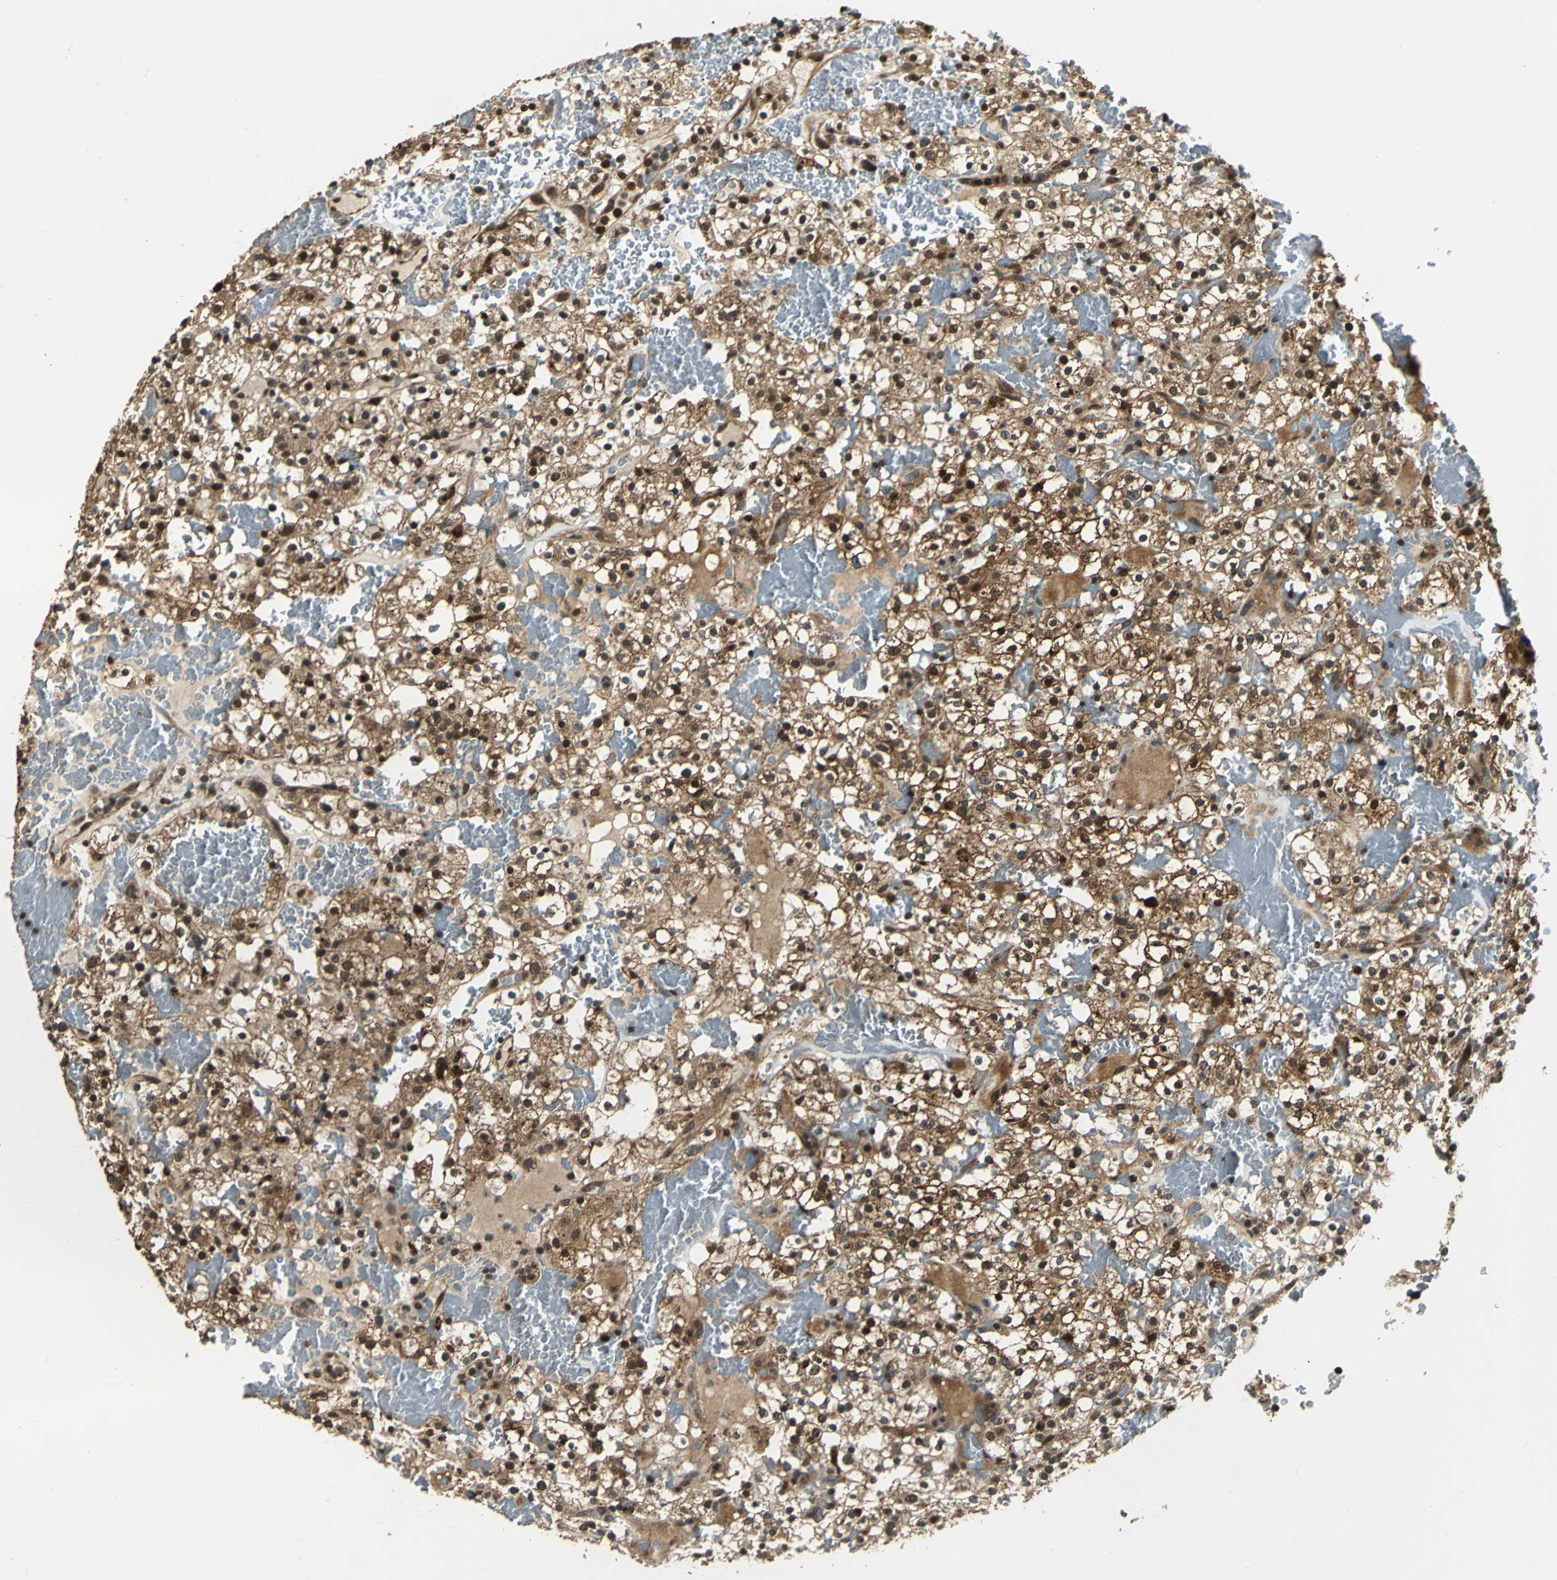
{"staining": {"intensity": "moderate", "quantity": ">75%", "location": "cytoplasmic/membranous,nuclear"}, "tissue": "renal cancer", "cell_type": "Tumor cells", "image_type": "cancer", "snomed": [{"axis": "morphology", "description": "Normal tissue, NOS"}, {"axis": "morphology", "description": "Adenocarcinoma, NOS"}, {"axis": "topography", "description": "Kidney"}], "caption": "Protein staining displays moderate cytoplasmic/membranous and nuclear positivity in about >75% of tumor cells in adenocarcinoma (renal).", "gene": "PPP1R13L", "patient": {"sex": "female", "age": 72}}